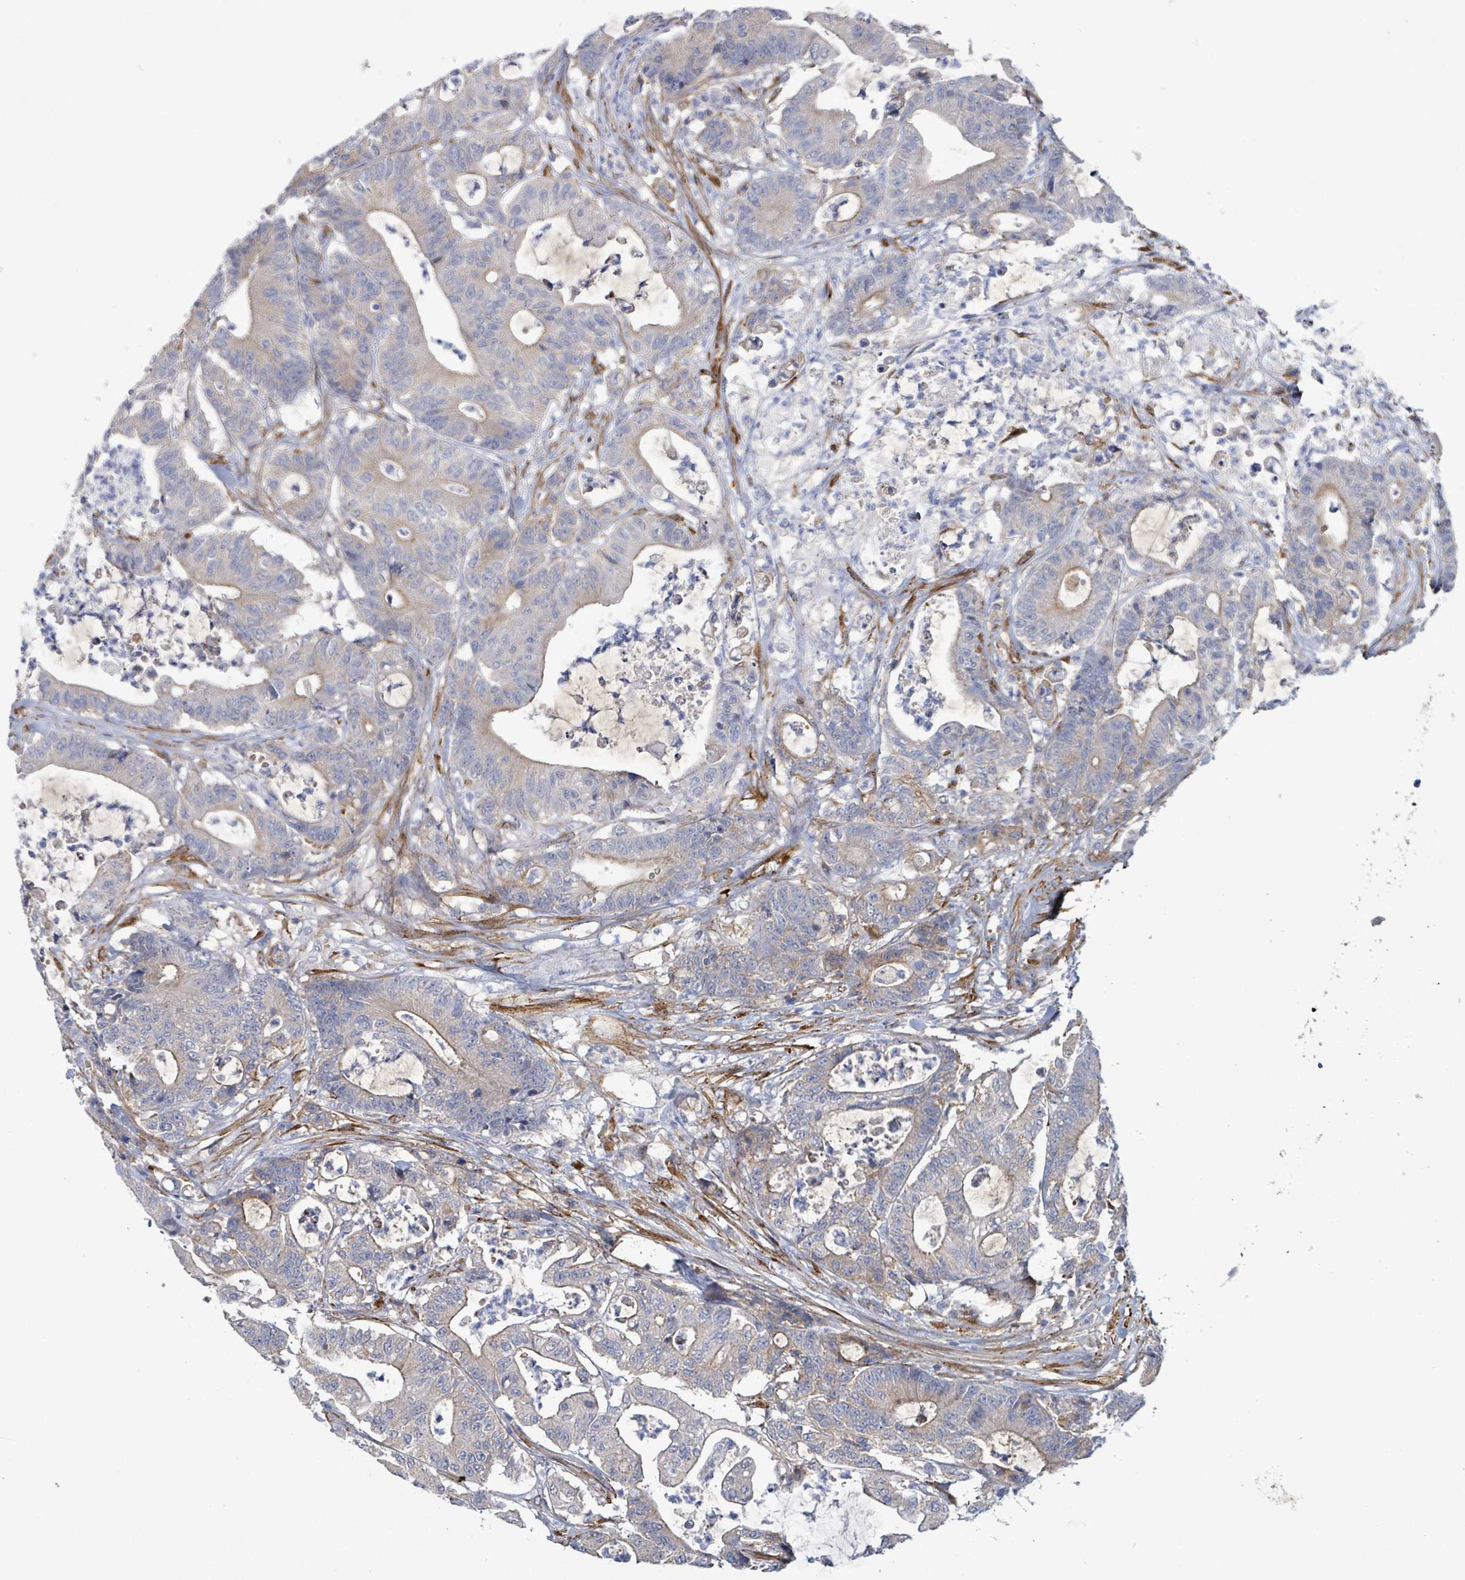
{"staining": {"intensity": "weak", "quantity": "<25%", "location": "cytoplasmic/membranous"}, "tissue": "colorectal cancer", "cell_type": "Tumor cells", "image_type": "cancer", "snomed": [{"axis": "morphology", "description": "Adenocarcinoma, NOS"}, {"axis": "topography", "description": "Colon"}], "caption": "There is no significant expression in tumor cells of adenocarcinoma (colorectal). (Brightfield microscopy of DAB (3,3'-diaminobenzidine) immunohistochemistry at high magnification).", "gene": "DMRTC1B", "patient": {"sex": "female", "age": 84}}